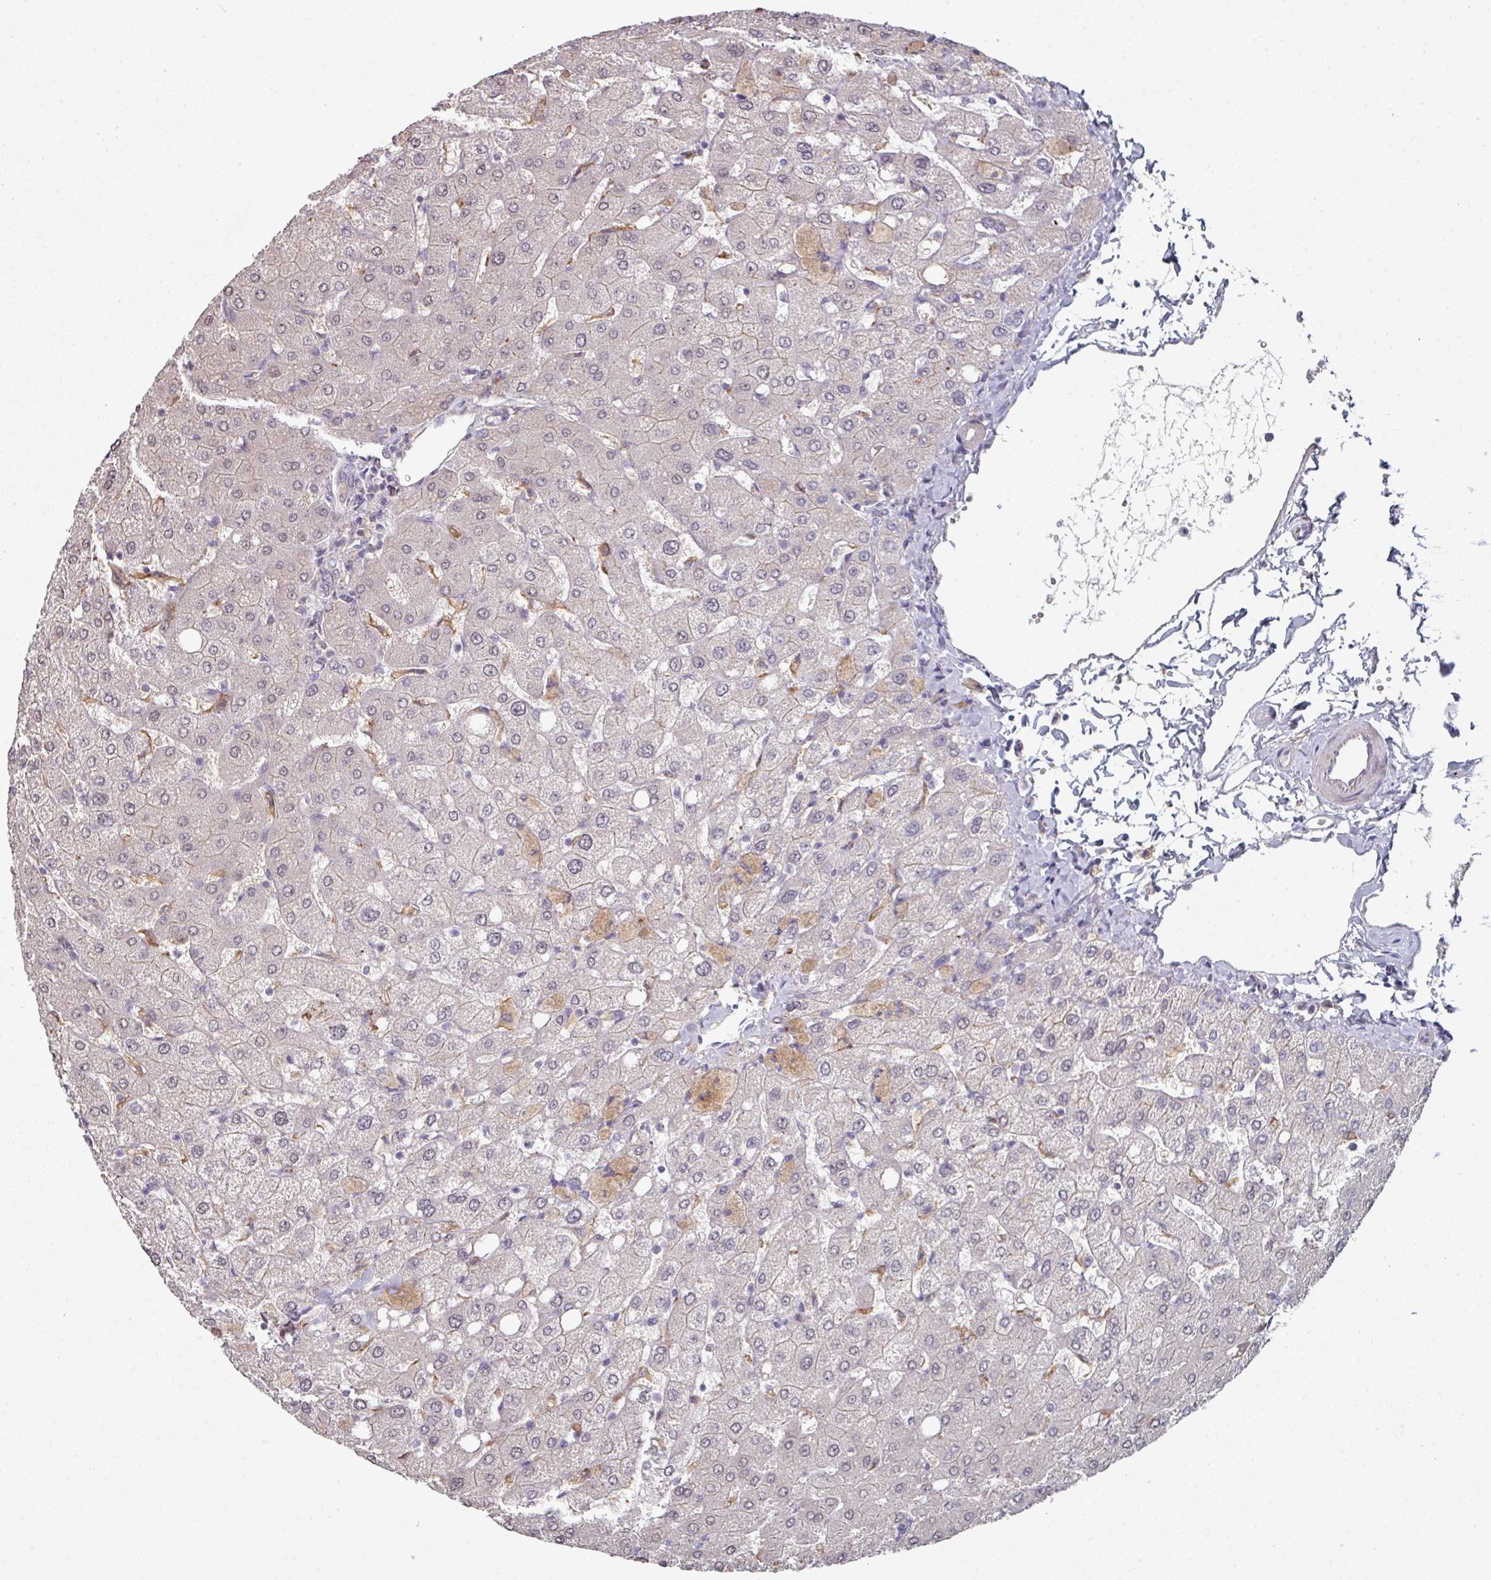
{"staining": {"intensity": "negative", "quantity": "none", "location": "none"}, "tissue": "liver", "cell_type": "Cholangiocytes", "image_type": "normal", "snomed": [{"axis": "morphology", "description": "Normal tissue, NOS"}, {"axis": "topography", "description": "Liver"}], "caption": "Immunohistochemical staining of unremarkable human liver shows no significant staining in cholangiocytes.", "gene": "WSB2", "patient": {"sex": "female", "age": 54}}